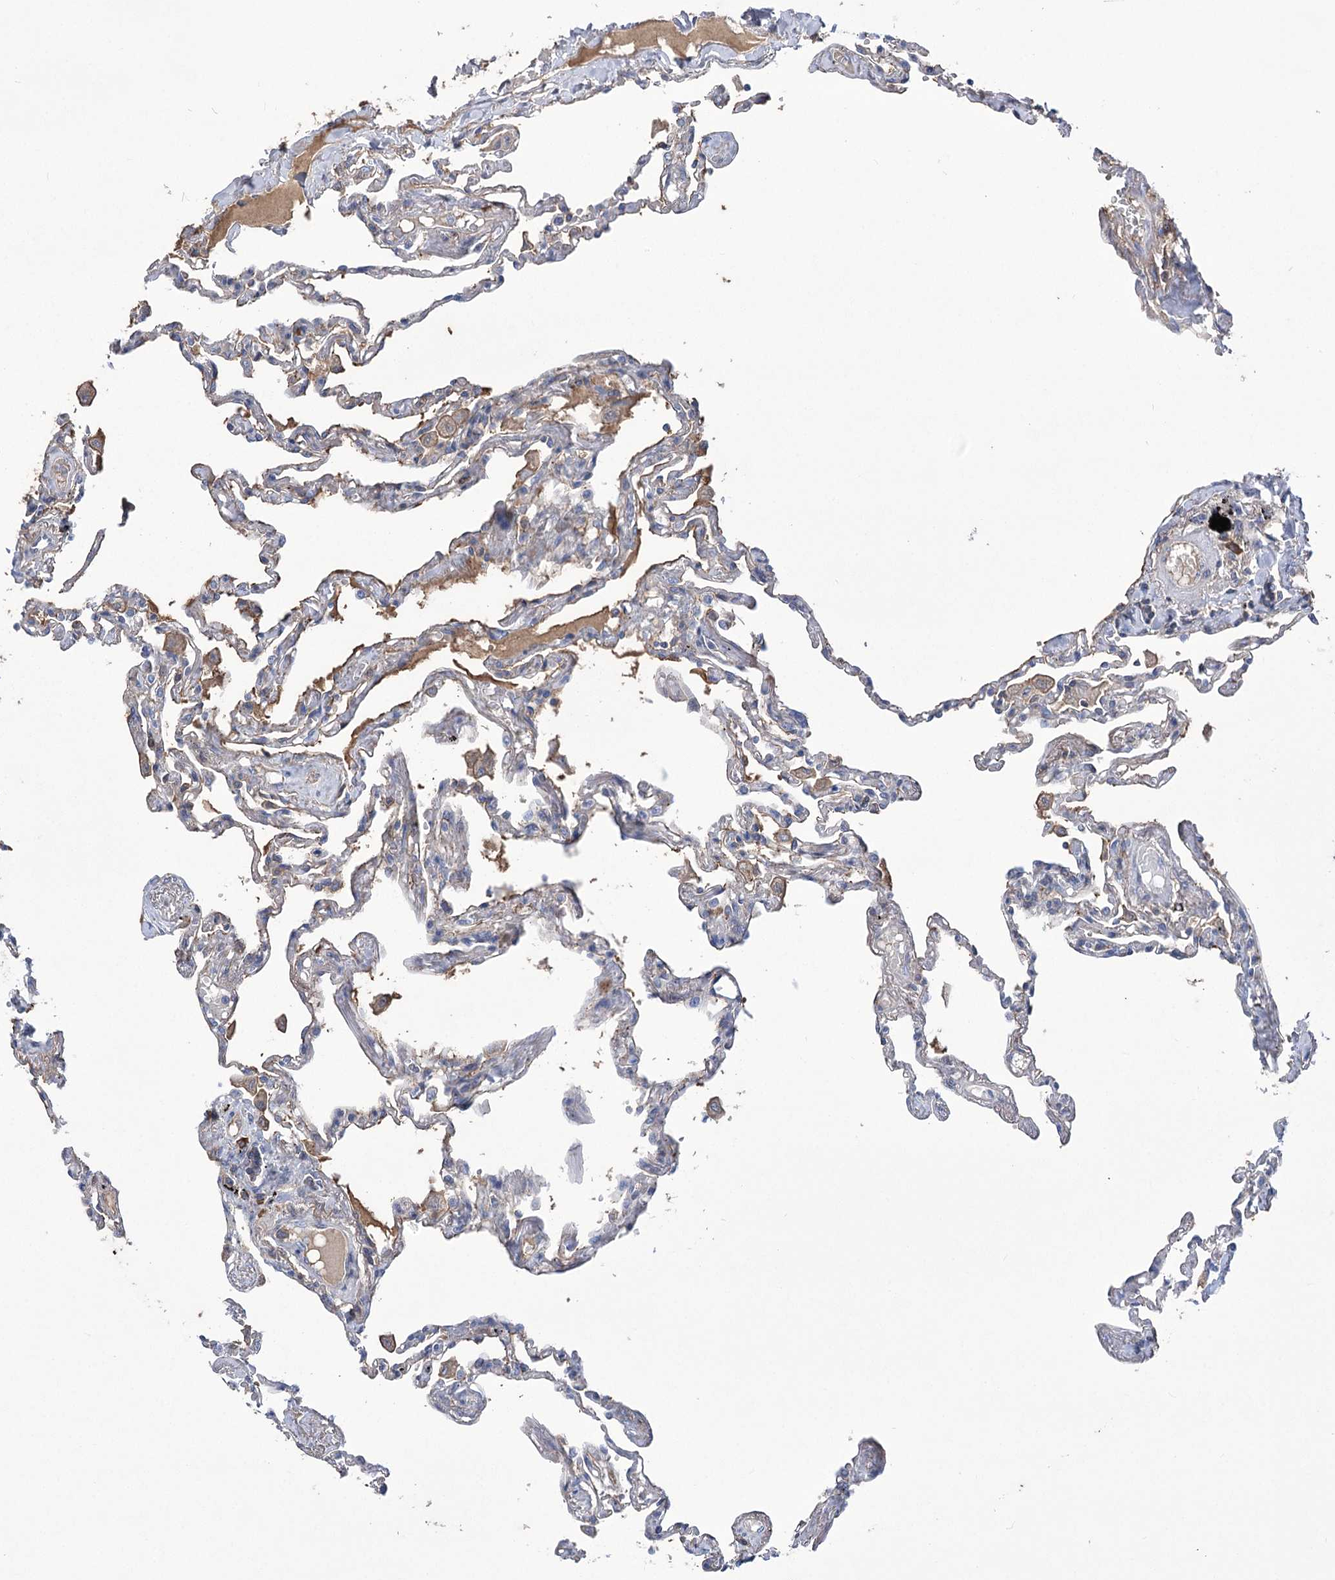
{"staining": {"intensity": "negative", "quantity": "none", "location": "none"}, "tissue": "lung", "cell_type": "Alveolar cells", "image_type": "normal", "snomed": [{"axis": "morphology", "description": "Normal tissue, NOS"}, {"axis": "topography", "description": "Lung"}], "caption": "IHC histopathology image of normal human lung stained for a protein (brown), which demonstrates no staining in alveolar cells. The staining was performed using DAB to visualize the protein expression in brown, while the nuclei were stained in blue with hematoxylin (Magnification: 20x).", "gene": "CEP164", "patient": {"sex": "female", "age": 67}}